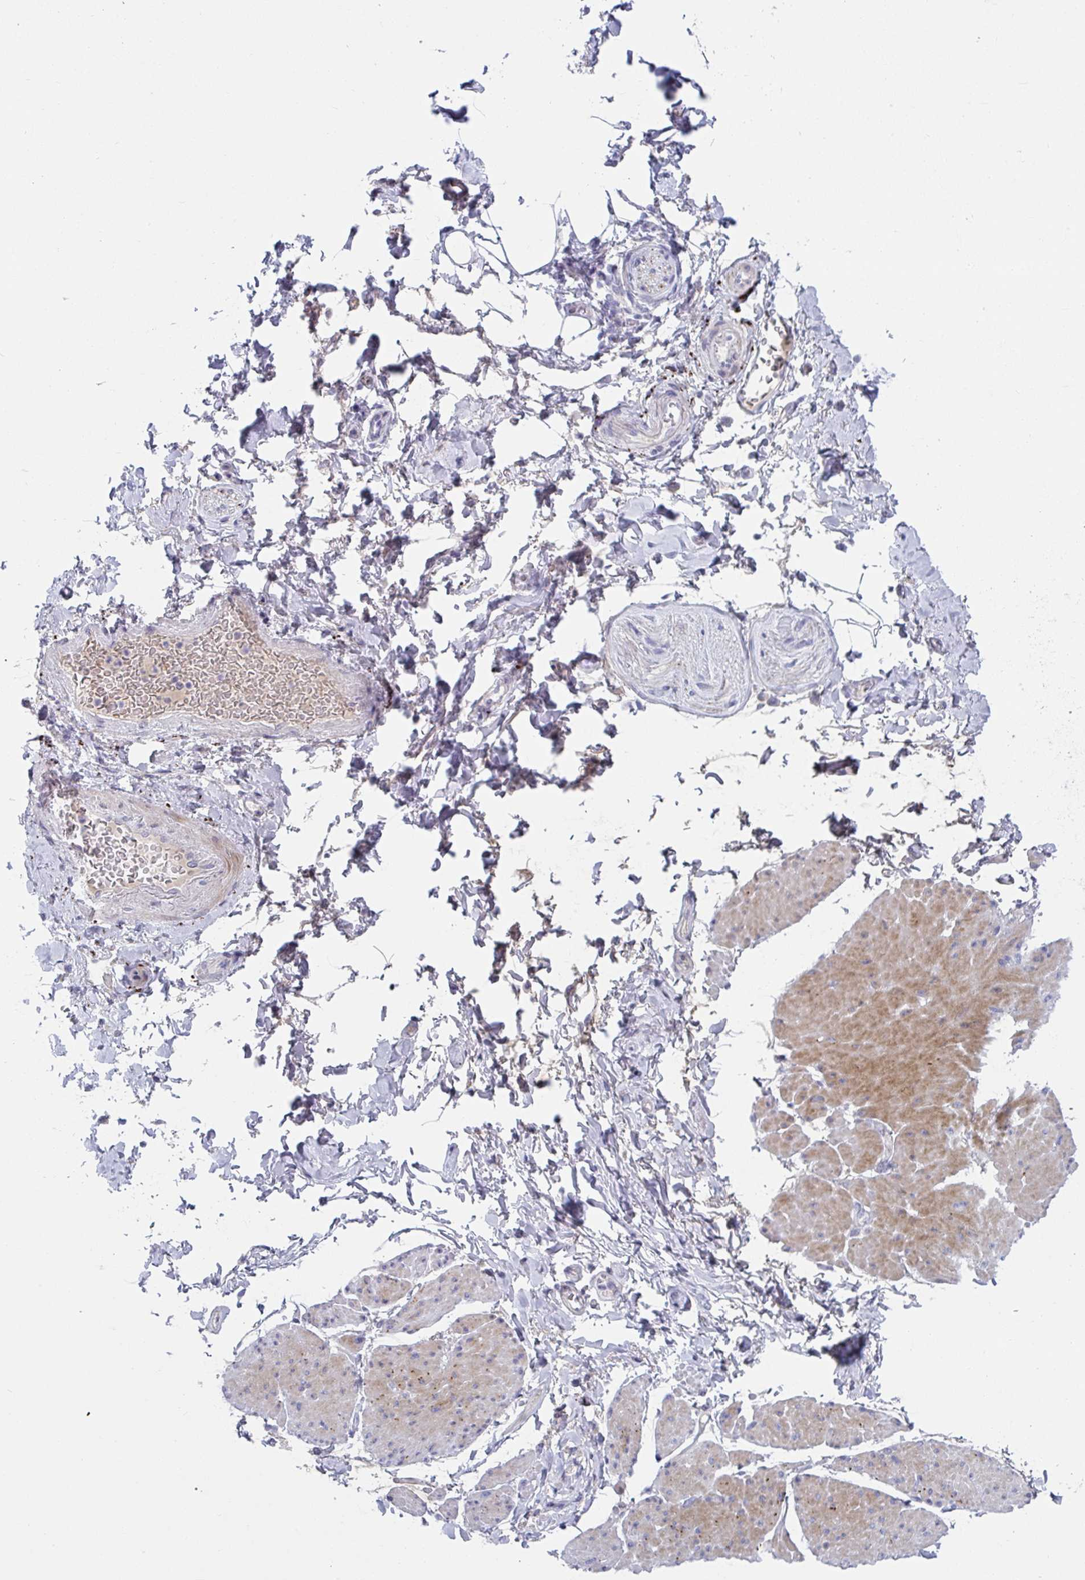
{"staining": {"intensity": "negative", "quantity": "none", "location": "none"}, "tissue": "adipose tissue", "cell_type": "Adipocytes", "image_type": "normal", "snomed": [{"axis": "morphology", "description": "Normal tissue, NOS"}, {"axis": "topography", "description": "Urinary bladder"}, {"axis": "topography", "description": "Peripheral nerve tissue"}], "caption": "Immunohistochemistry (IHC) image of benign adipose tissue stained for a protein (brown), which shows no expression in adipocytes.", "gene": "NPY", "patient": {"sex": "female", "age": 60}}